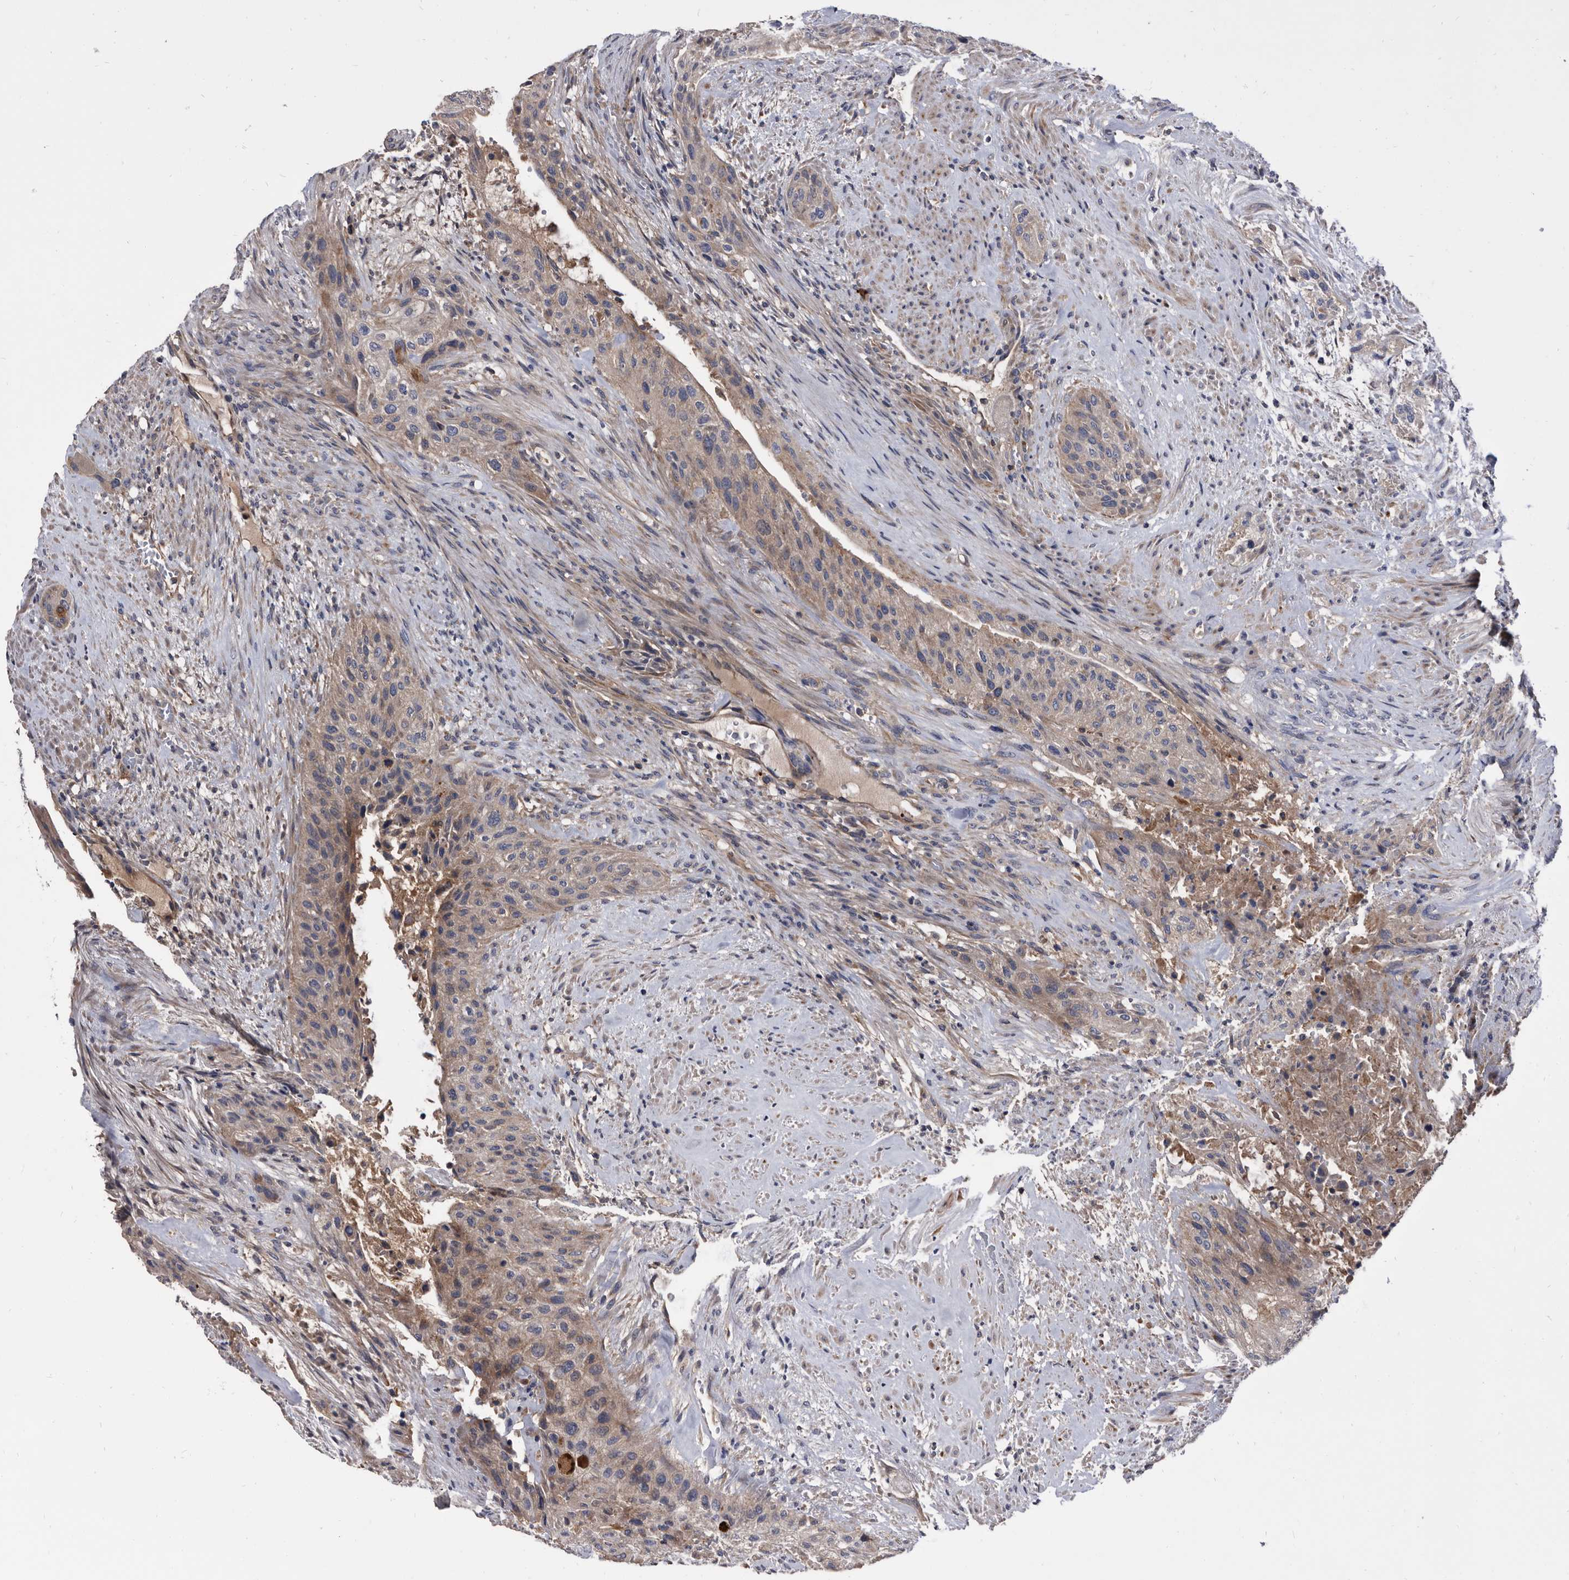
{"staining": {"intensity": "weak", "quantity": ">75%", "location": "cytoplasmic/membranous"}, "tissue": "urothelial cancer", "cell_type": "Tumor cells", "image_type": "cancer", "snomed": [{"axis": "morphology", "description": "Urothelial carcinoma, High grade"}, {"axis": "topography", "description": "Urinary bladder"}], "caption": "Urothelial carcinoma (high-grade) stained for a protein (brown) demonstrates weak cytoplasmic/membranous positive expression in about >75% of tumor cells.", "gene": "DTNBP1", "patient": {"sex": "male", "age": 35}}